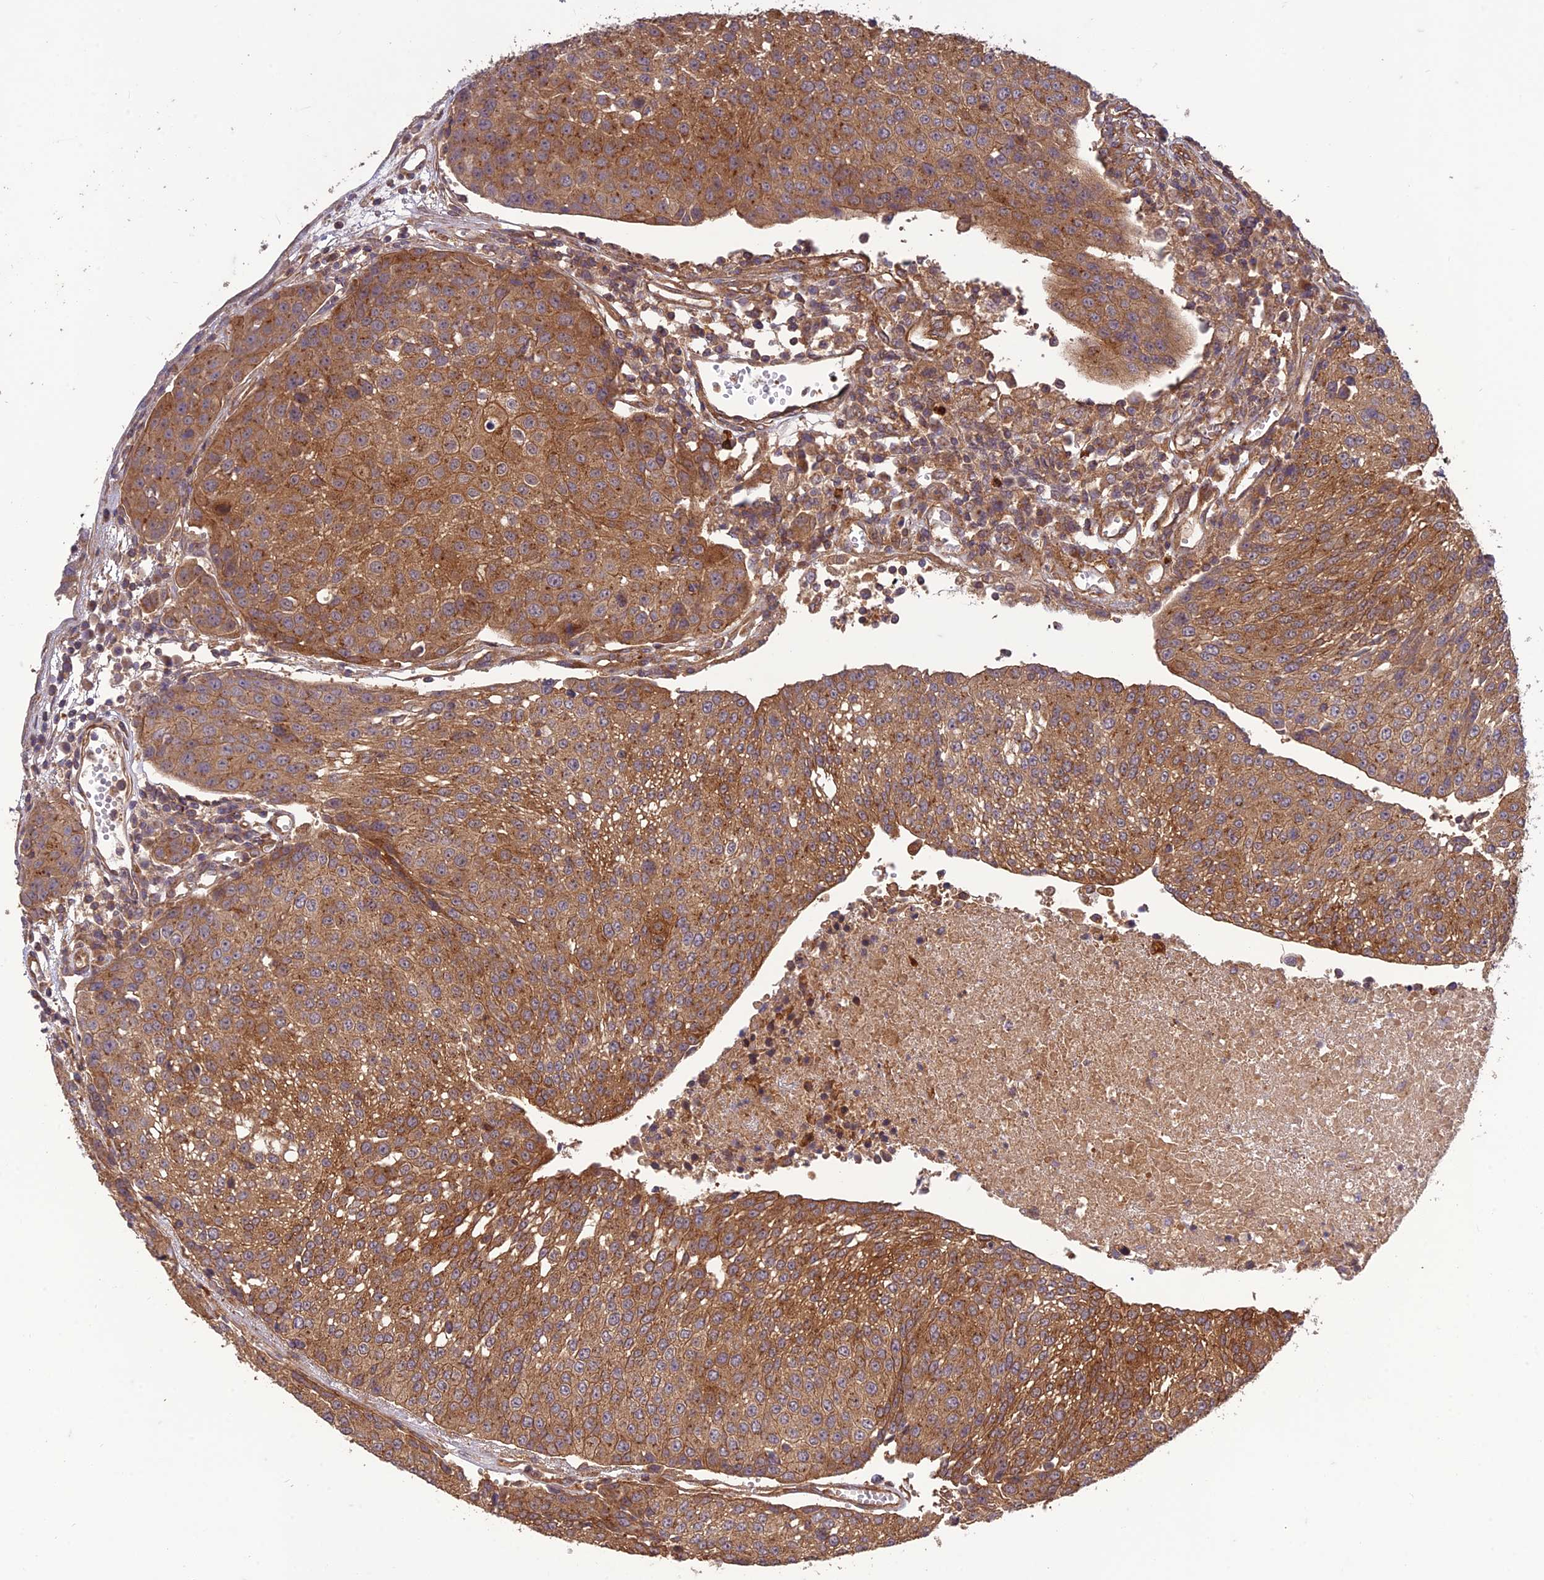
{"staining": {"intensity": "moderate", "quantity": ">75%", "location": "cytoplasmic/membranous"}, "tissue": "urothelial cancer", "cell_type": "Tumor cells", "image_type": "cancer", "snomed": [{"axis": "morphology", "description": "Urothelial carcinoma, High grade"}, {"axis": "topography", "description": "Urinary bladder"}], "caption": "An immunohistochemistry (IHC) image of tumor tissue is shown. Protein staining in brown highlights moderate cytoplasmic/membranous positivity in urothelial carcinoma (high-grade) within tumor cells.", "gene": "TMEM131L", "patient": {"sex": "female", "age": 85}}